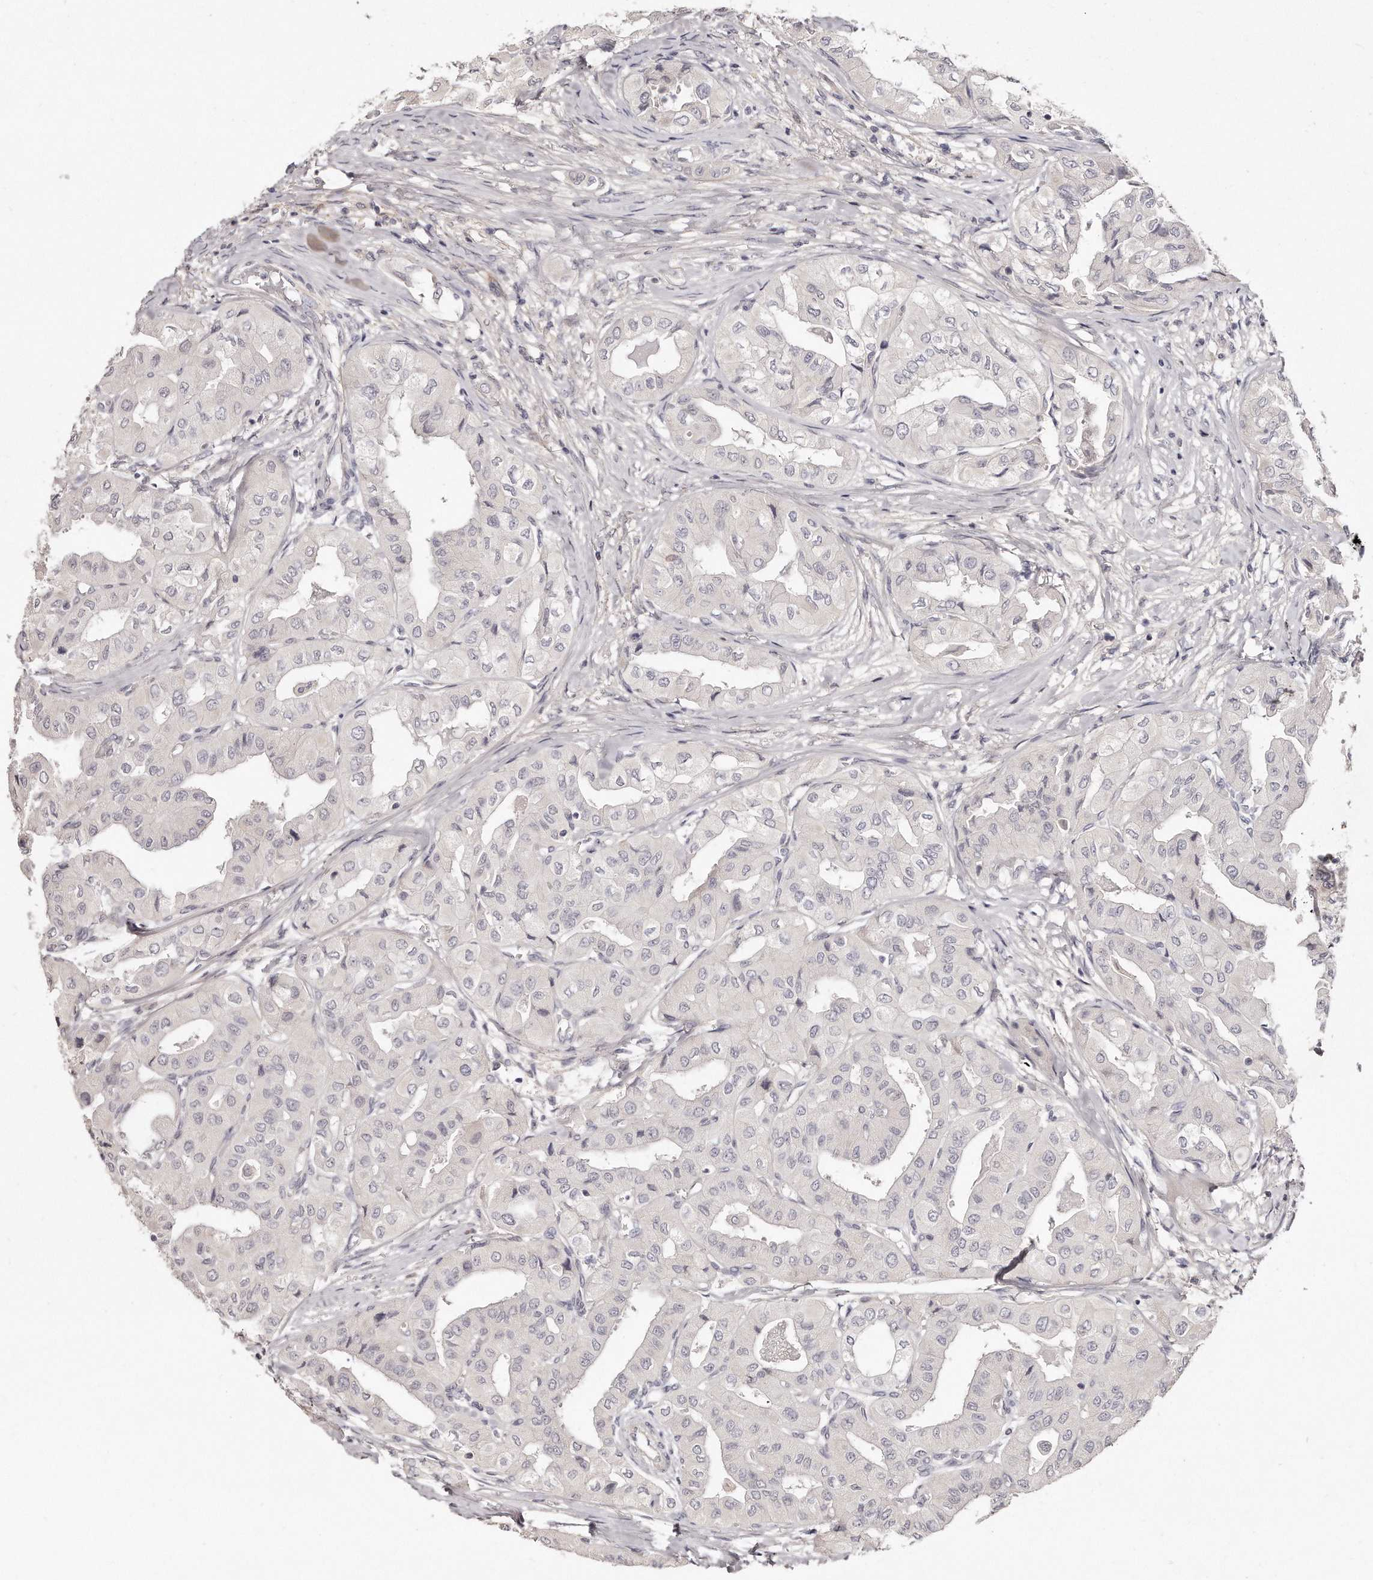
{"staining": {"intensity": "negative", "quantity": "none", "location": "none"}, "tissue": "thyroid cancer", "cell_type": "Tumor cells", "image_type": "cancer", "snomed": [{"axis": "morphology", "description": "Papillary adenocarcinoma, NOS"}, {"axis": "topography", "description": "Thyroid gland"}], "caption": "An image of thyroid cancer stained for a protein exhibits no brown staining in tumor cells.", "gene": "TTLL4", "patient": {"sex": "female", "age": 59}}